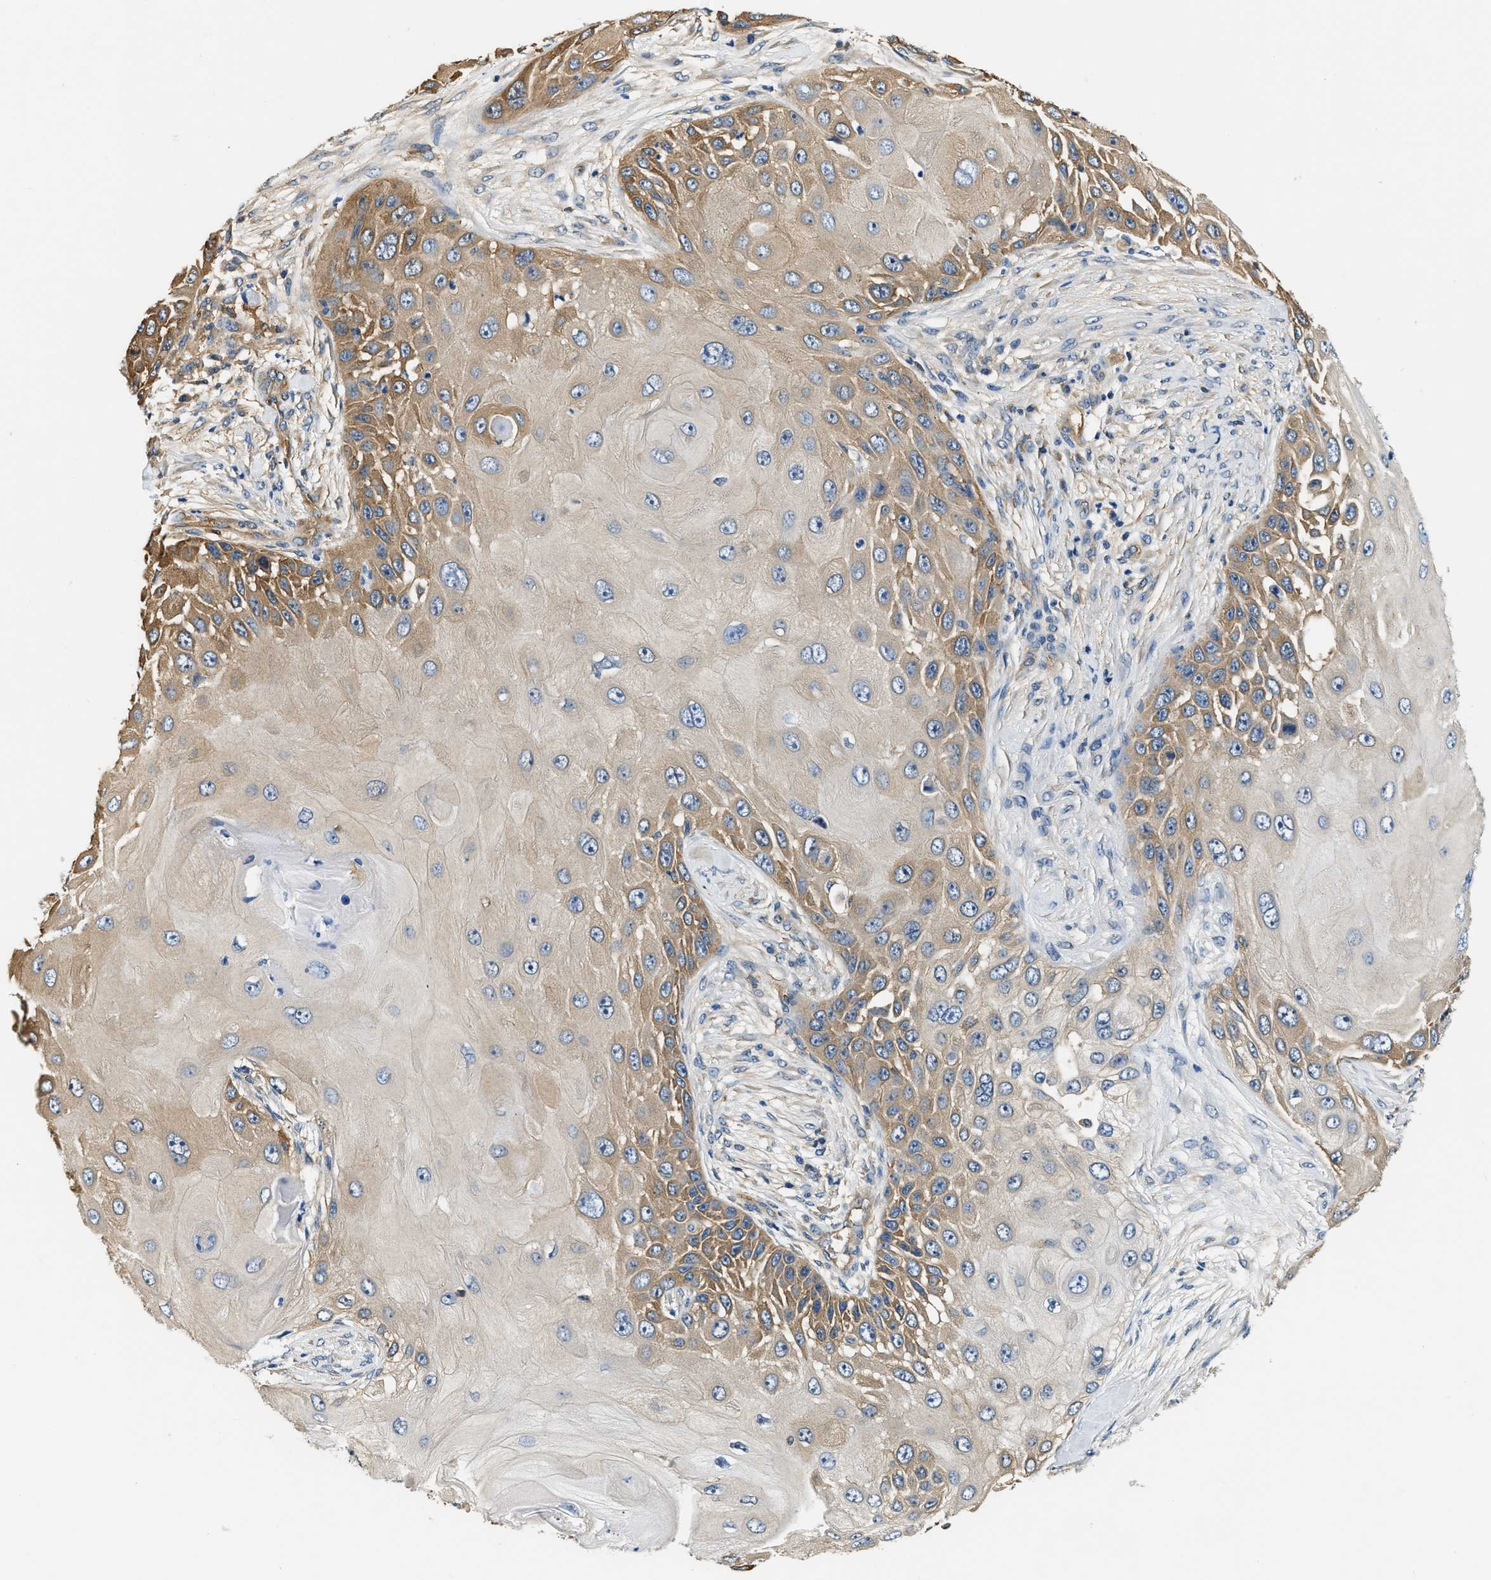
{"staining": {"intensity": "moderate", "quantity": "25%-75%", "location": "cytoplasmic/membranous"}, "tissue": "skin cancer", "cell_type": "Tumor cells", "image_type": "cancer", "snomed": [{"axis": "morphology", "description": "Squamous cell carcinoma, NOS"}, {"axis": "topography", "description": "Skin"}], "caption": "Immunohistochemical staining of skin cancer exhibits medium levels of moderate cytoplasmic/membranous protein positivity in approximately 25%-75% of tumor cells.", "gene": "PPP2R1B", "patient": {"sex": "female", "age": 44}}